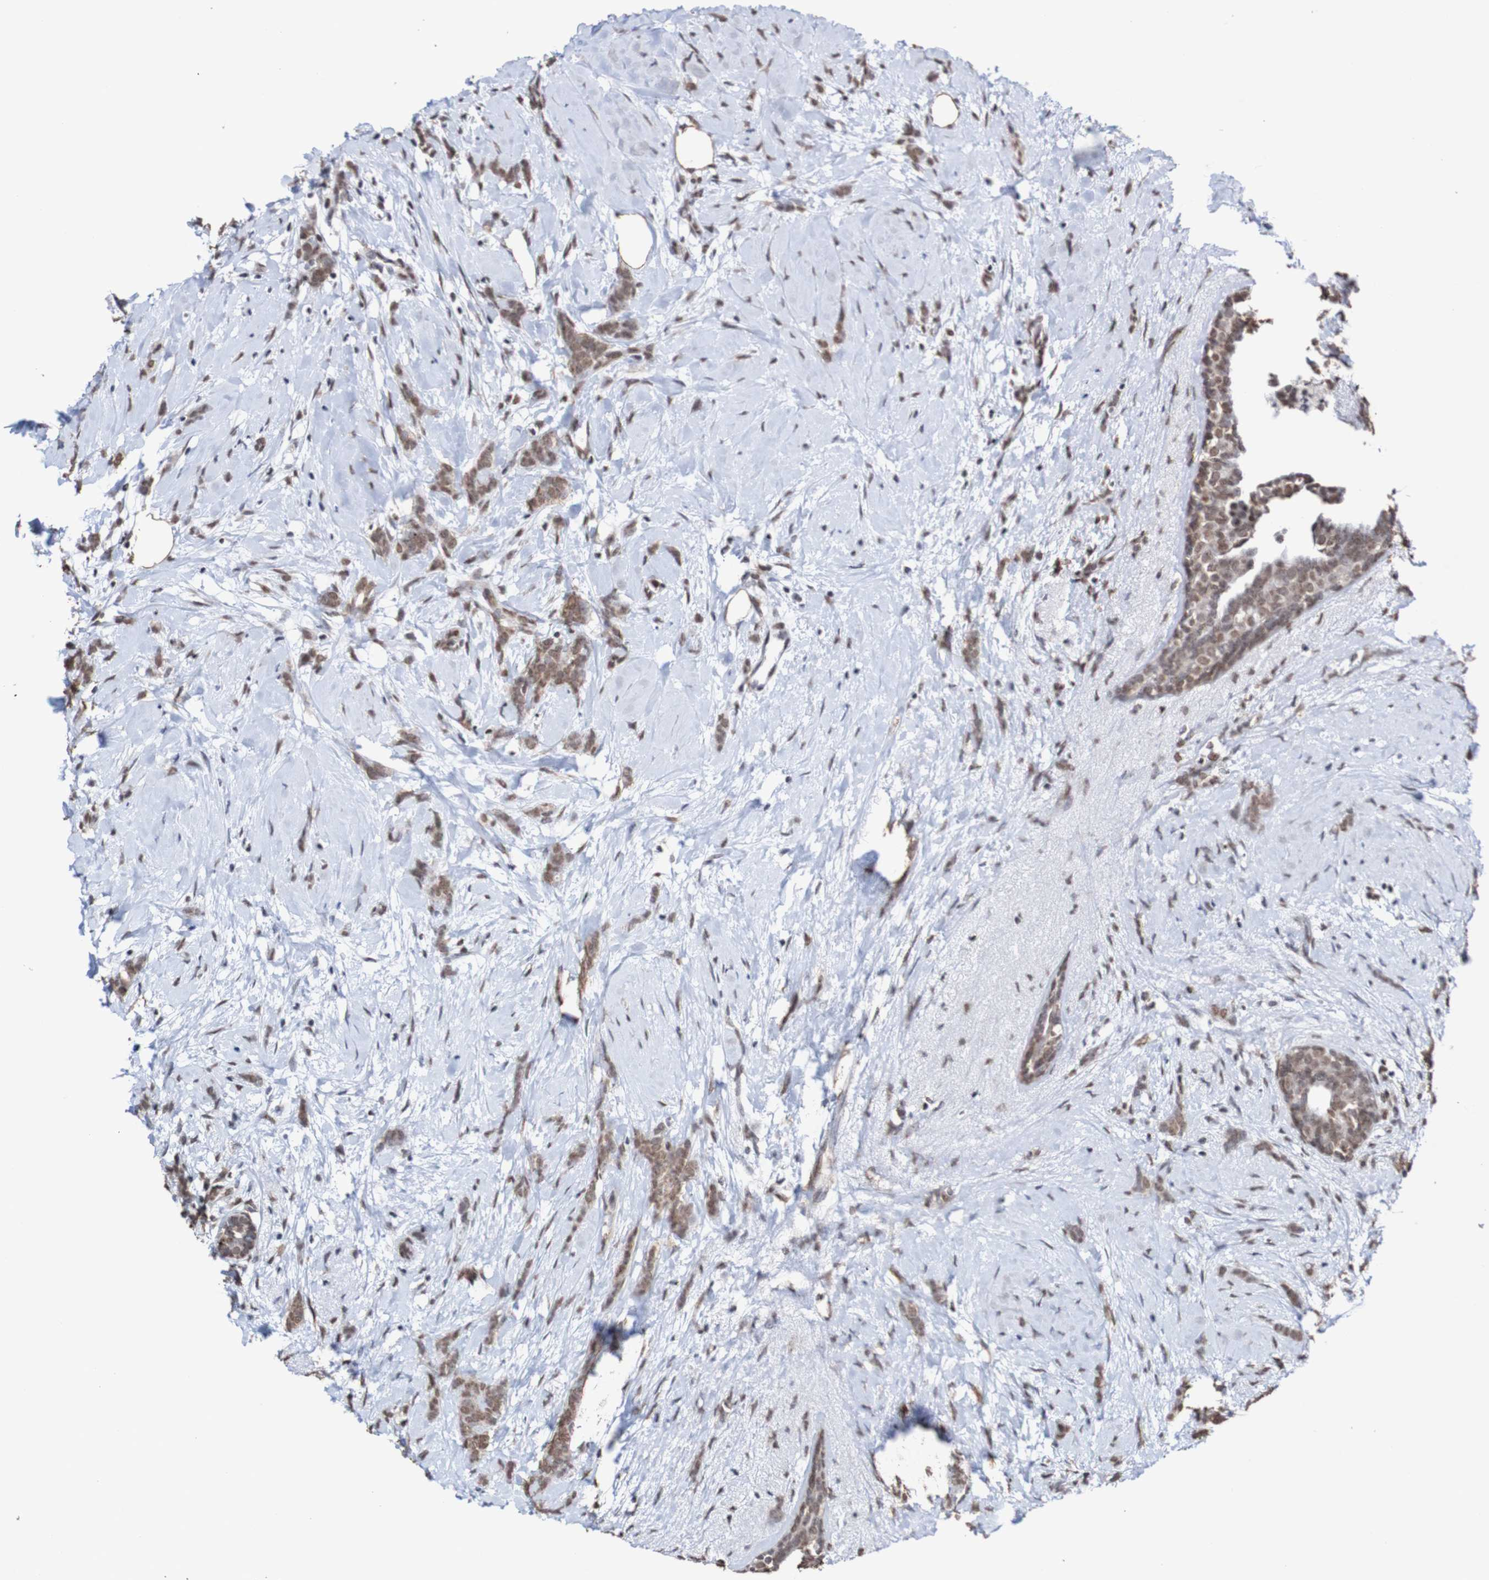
{"staining": {"intensity": "moderate", "quantity": ">75%", "location": "nuclear"}, "tissue": "breast cancer", "cell_type": "Tumor cells", "image_type": "cancer", "snomed": [{"axis": "morphology", "description": "Lobular carcinoma, in situ"}, {"axis": "morphology", "description": "Lobular carcinoma"}, {"axis": "topography", "description": "Breast"}], "caption": "This histopathology image reveals immunohistochemistry (IHC) staining of breast cancer, with medium moderate nuclear expression in about >75% of tumor cells.", "gene": "GFI1", "patient": {"sex": "female", "age": 41}}